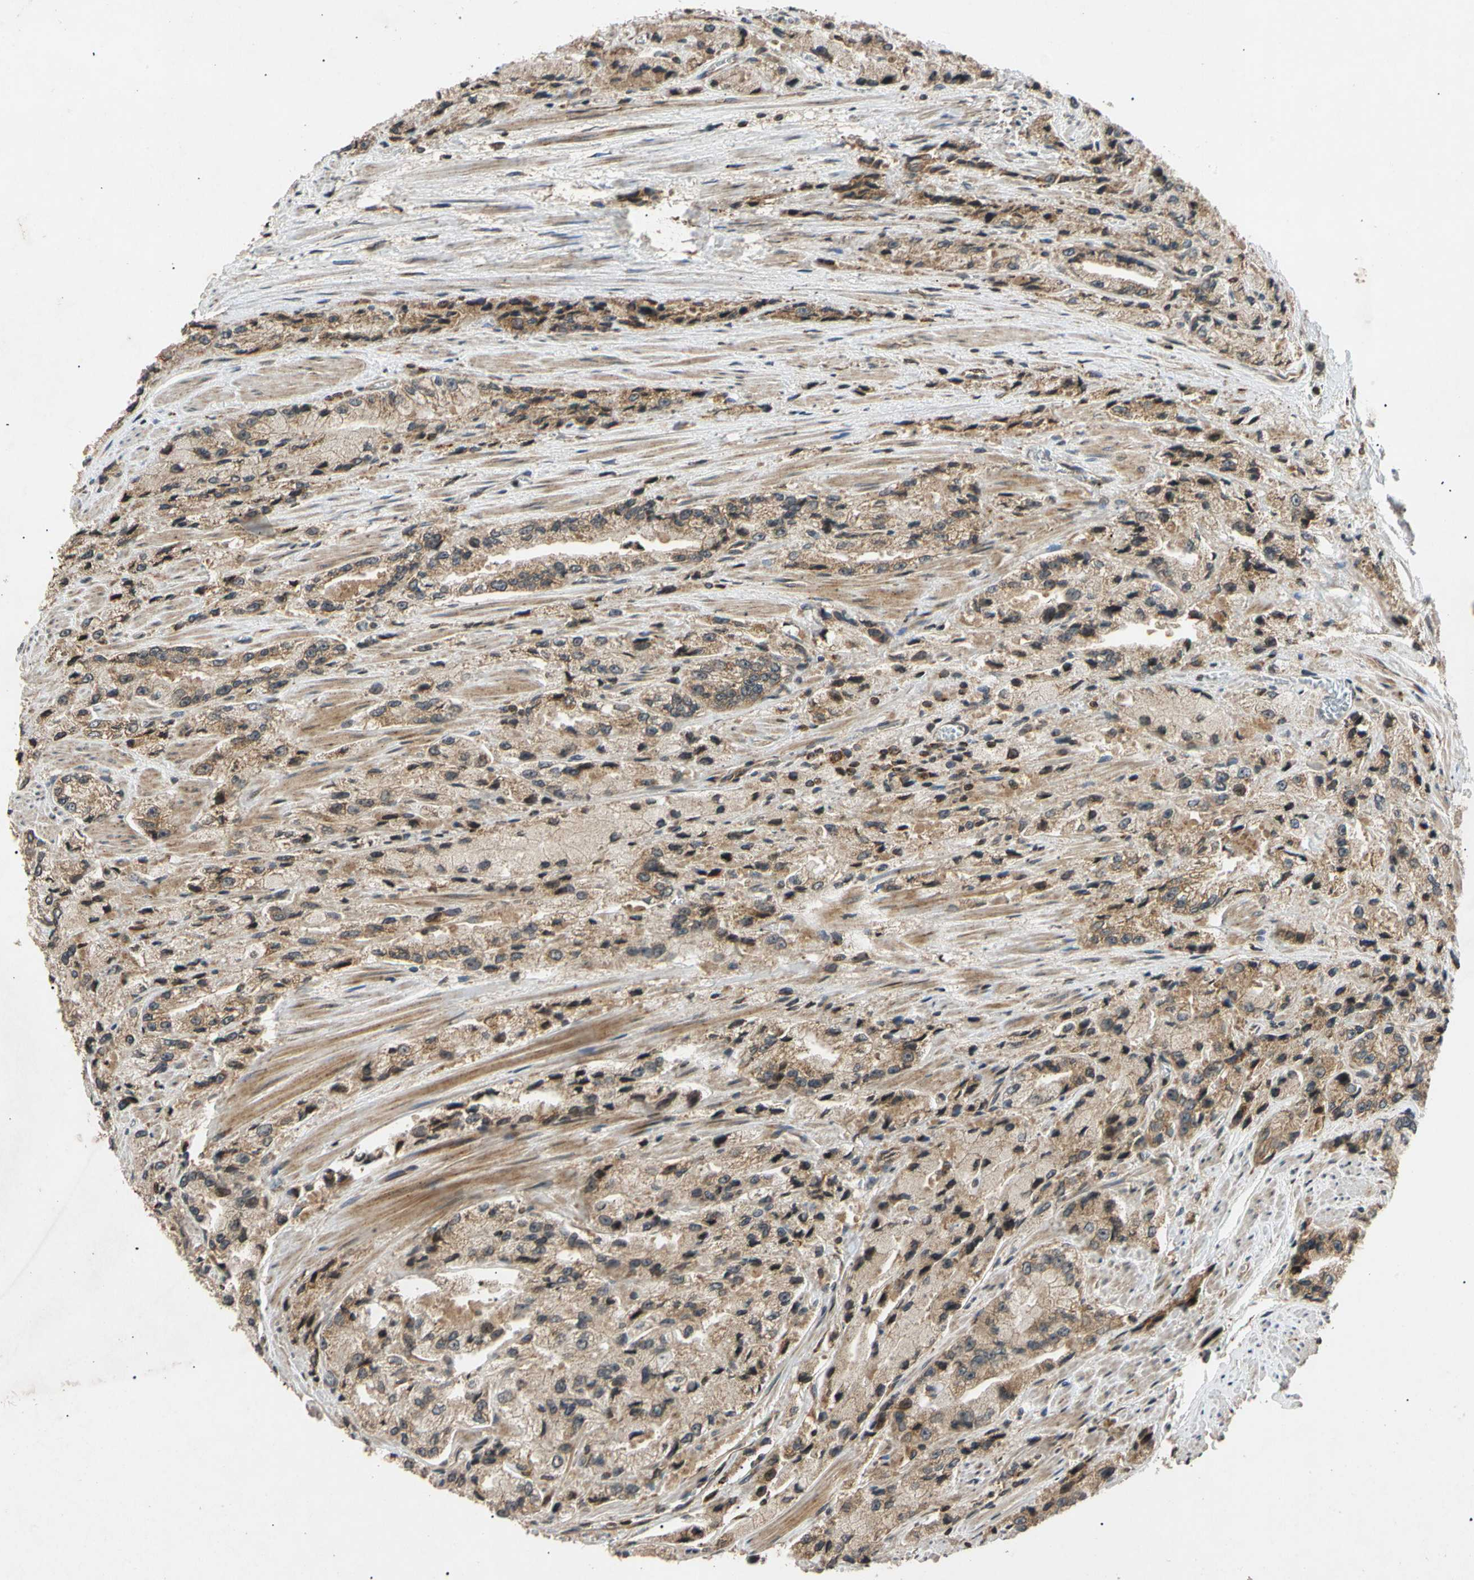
{"staining": {"intensity": "moderate", "quantity": ">75%", "location": "cytoplasmic/membranous"}, "tissue": "prostate cancer", "cell_type": "Tumor cells", "image_type": "cancer", "snomed": [{"axis": "morphology", "description": "Adenocarcinoma, High grade"}, {"axis": "topography", "description": "Prostate"}], "caption": "Protein staining by immunohistochemistry displays moderate cytoplasmic/membranous positivity in approximately >75% of tumor cells in prostate cancer (high-grade adenocarcinoma). Immunohistochemistry (ihc) stains the protein of interest in brown and the nuclei are stained blue.", "gene": "MRPS22", "patient": {"sex": "male", "age": 58}}